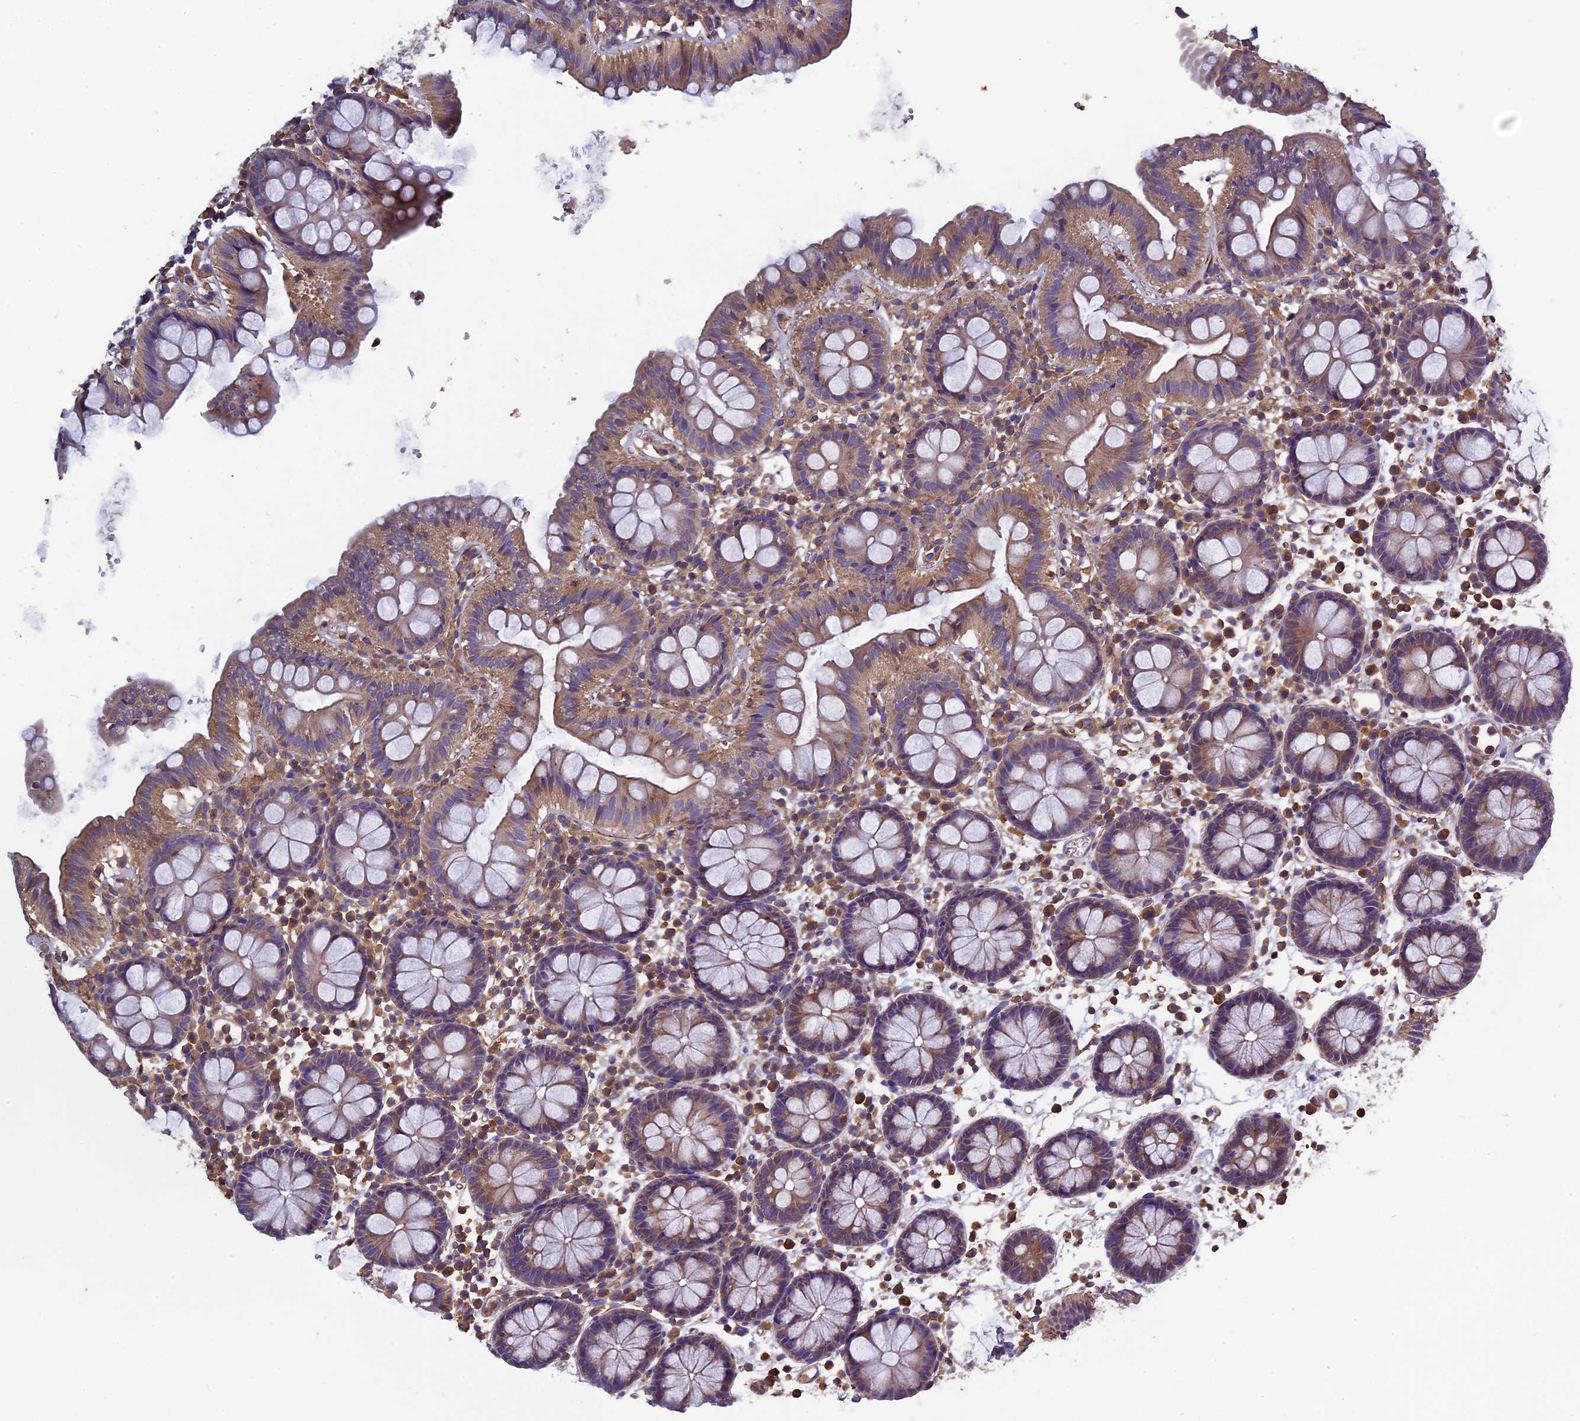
{"staining": {"intensity": "weak", "quantity": ">75%", "location": "cytoplasmic/membranous"}, "tissue": "colon", "cell_type": "Endothelial cells", "image_type": "normal", "snomed": [{"axis": "morphology", "description": "Normal tissue, NOS"}, {"axis": "topography", "description": "Colon"}], "caption": "DAB (3,3'-diaminobenzidine) immunohistochemical staining of normal human colon displays weak cytoplasmic/membranous protein positivity in approximately >75% of endothelial cells.", "gene": "CCDC153", "patient": {"sex": "male", "age": 75}}